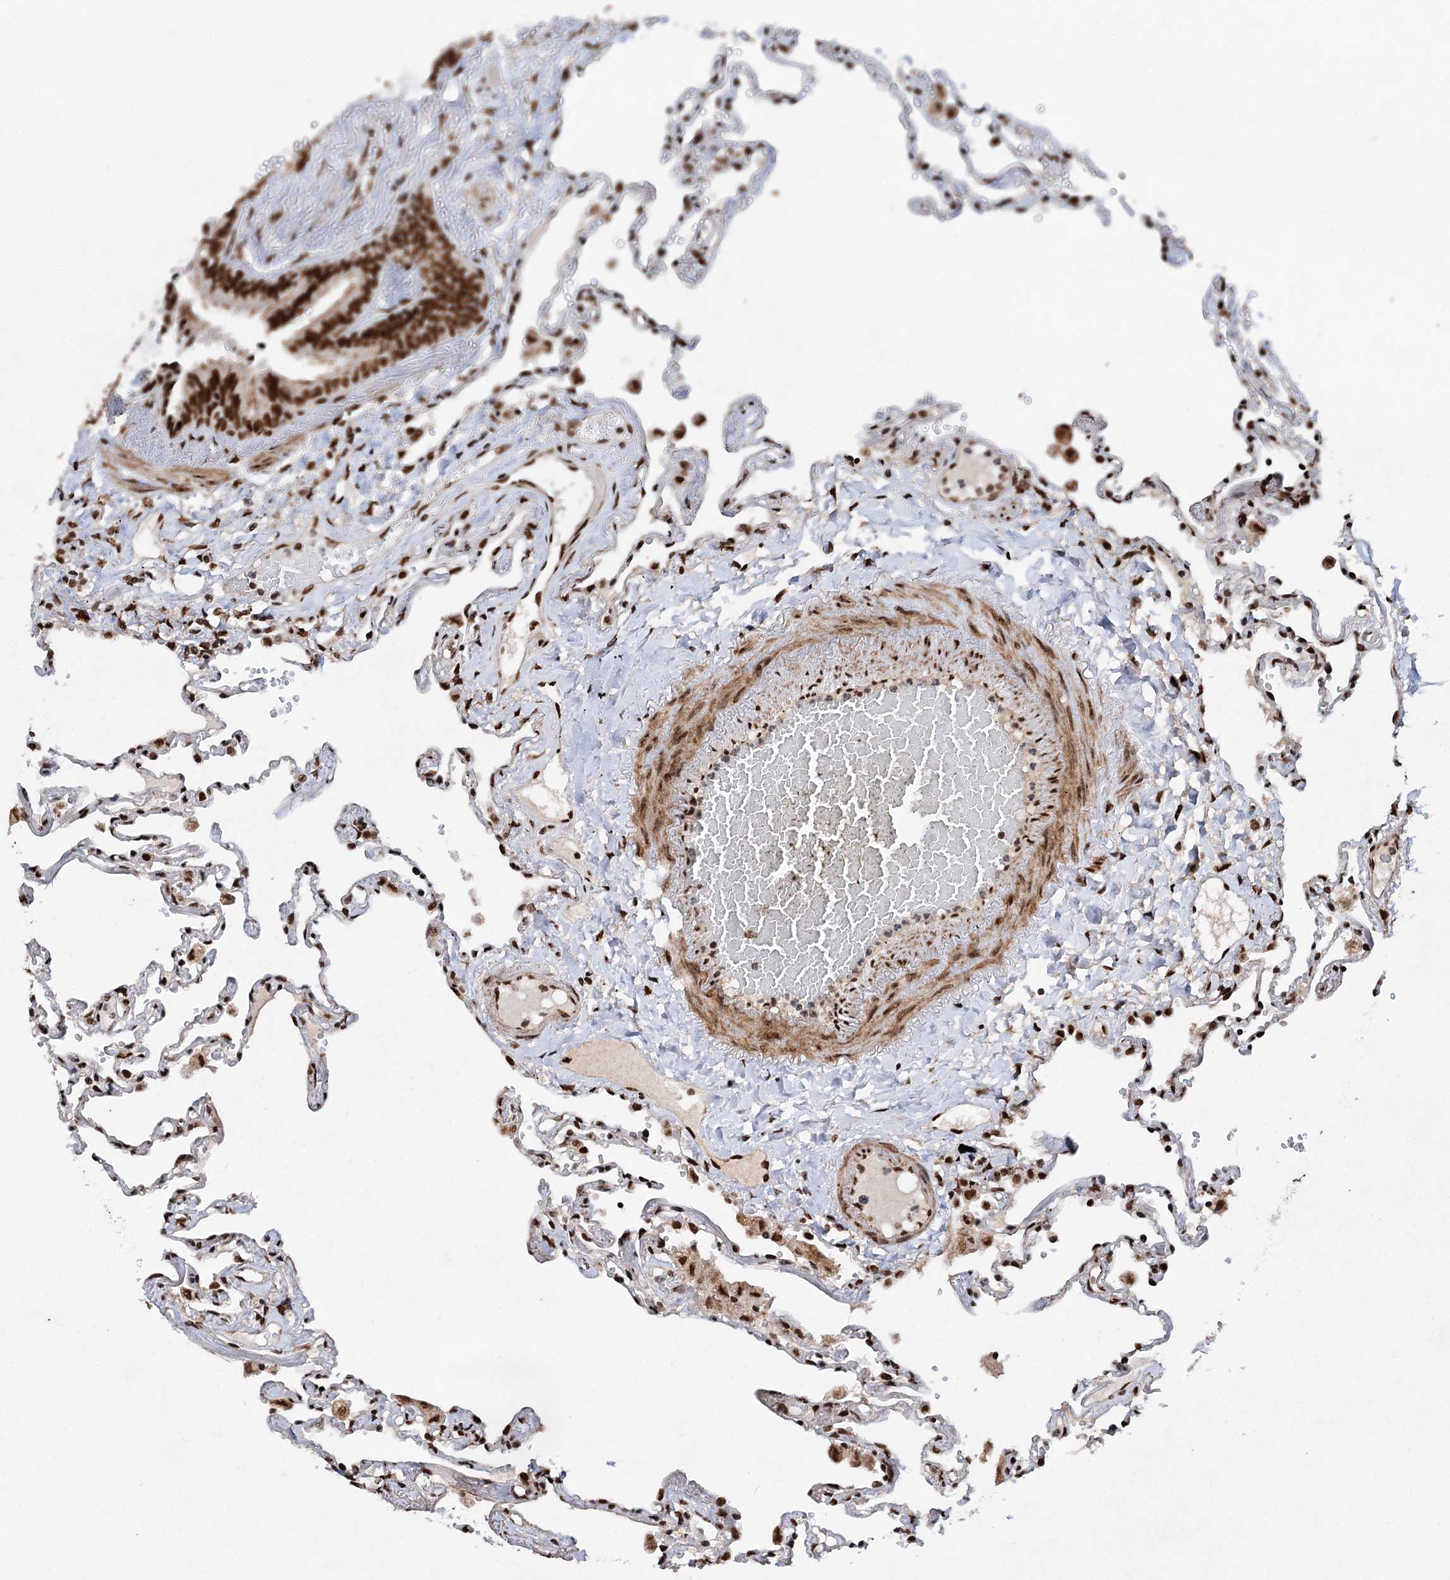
{"staining": {"intensity": "strong", "quantity": ">75%", "location": "nuclear"}, "tissue": "lung", "cell_type": "Alveolar cells", "image_type": "normal", "snomed": [{"axis": "morphology", "description": "Normal tissue, NOS"}, {"axis": "topography", "description": "Lung"}], "caption": "Brown immunohistochemical staining in normal lung displays strong nuclear staining in approximately >75% of alveolar cells. (DAB = brown stain, brightfield microscopy at high magnification).", "gene": "MATR3", "patient": {"sex": "female", "age": 67}}